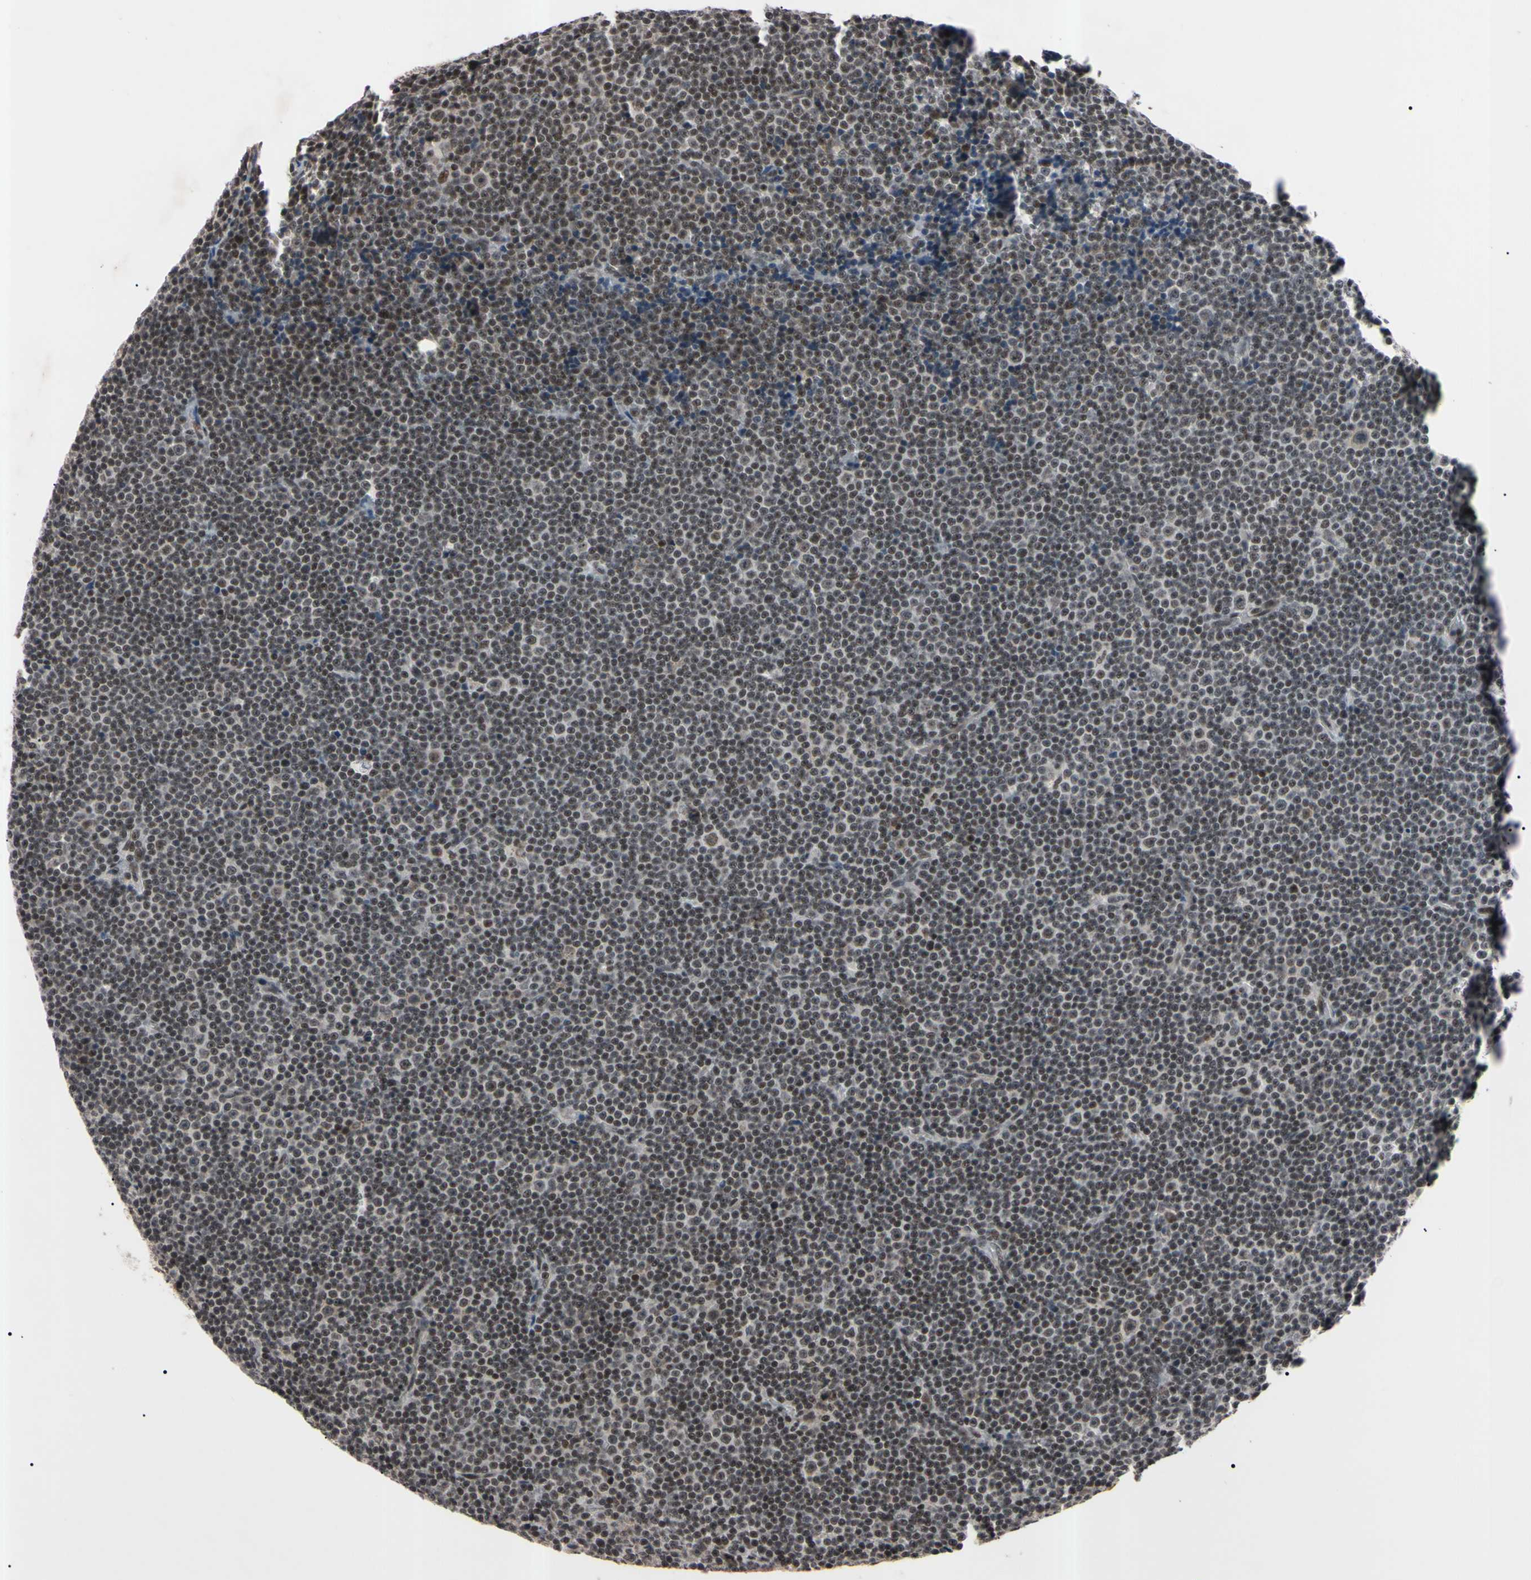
{"staining": {"intensity": "moderate", "quantity": "25%-75%", "location": "nuclear"}, "tissue": "lymphoma", "cell_type": "Tumor cells", "image_type": "cancer", "snomed": [{"axis": "morphology", "description": "Malignant lymphoma, non-Hodgkin's type, Low grade"}, {"axis": "topography", "description": "Lymph node"}], "caption": "This is an image of immunohistochemistry (IHC) staining of malignant lymphoma, non-Hodgkin's type (low-grade), which shows moderate staining in the nuclear of tumor cells.", "gene": "YY1", "patient": {"sex": "female", "age": 67}}